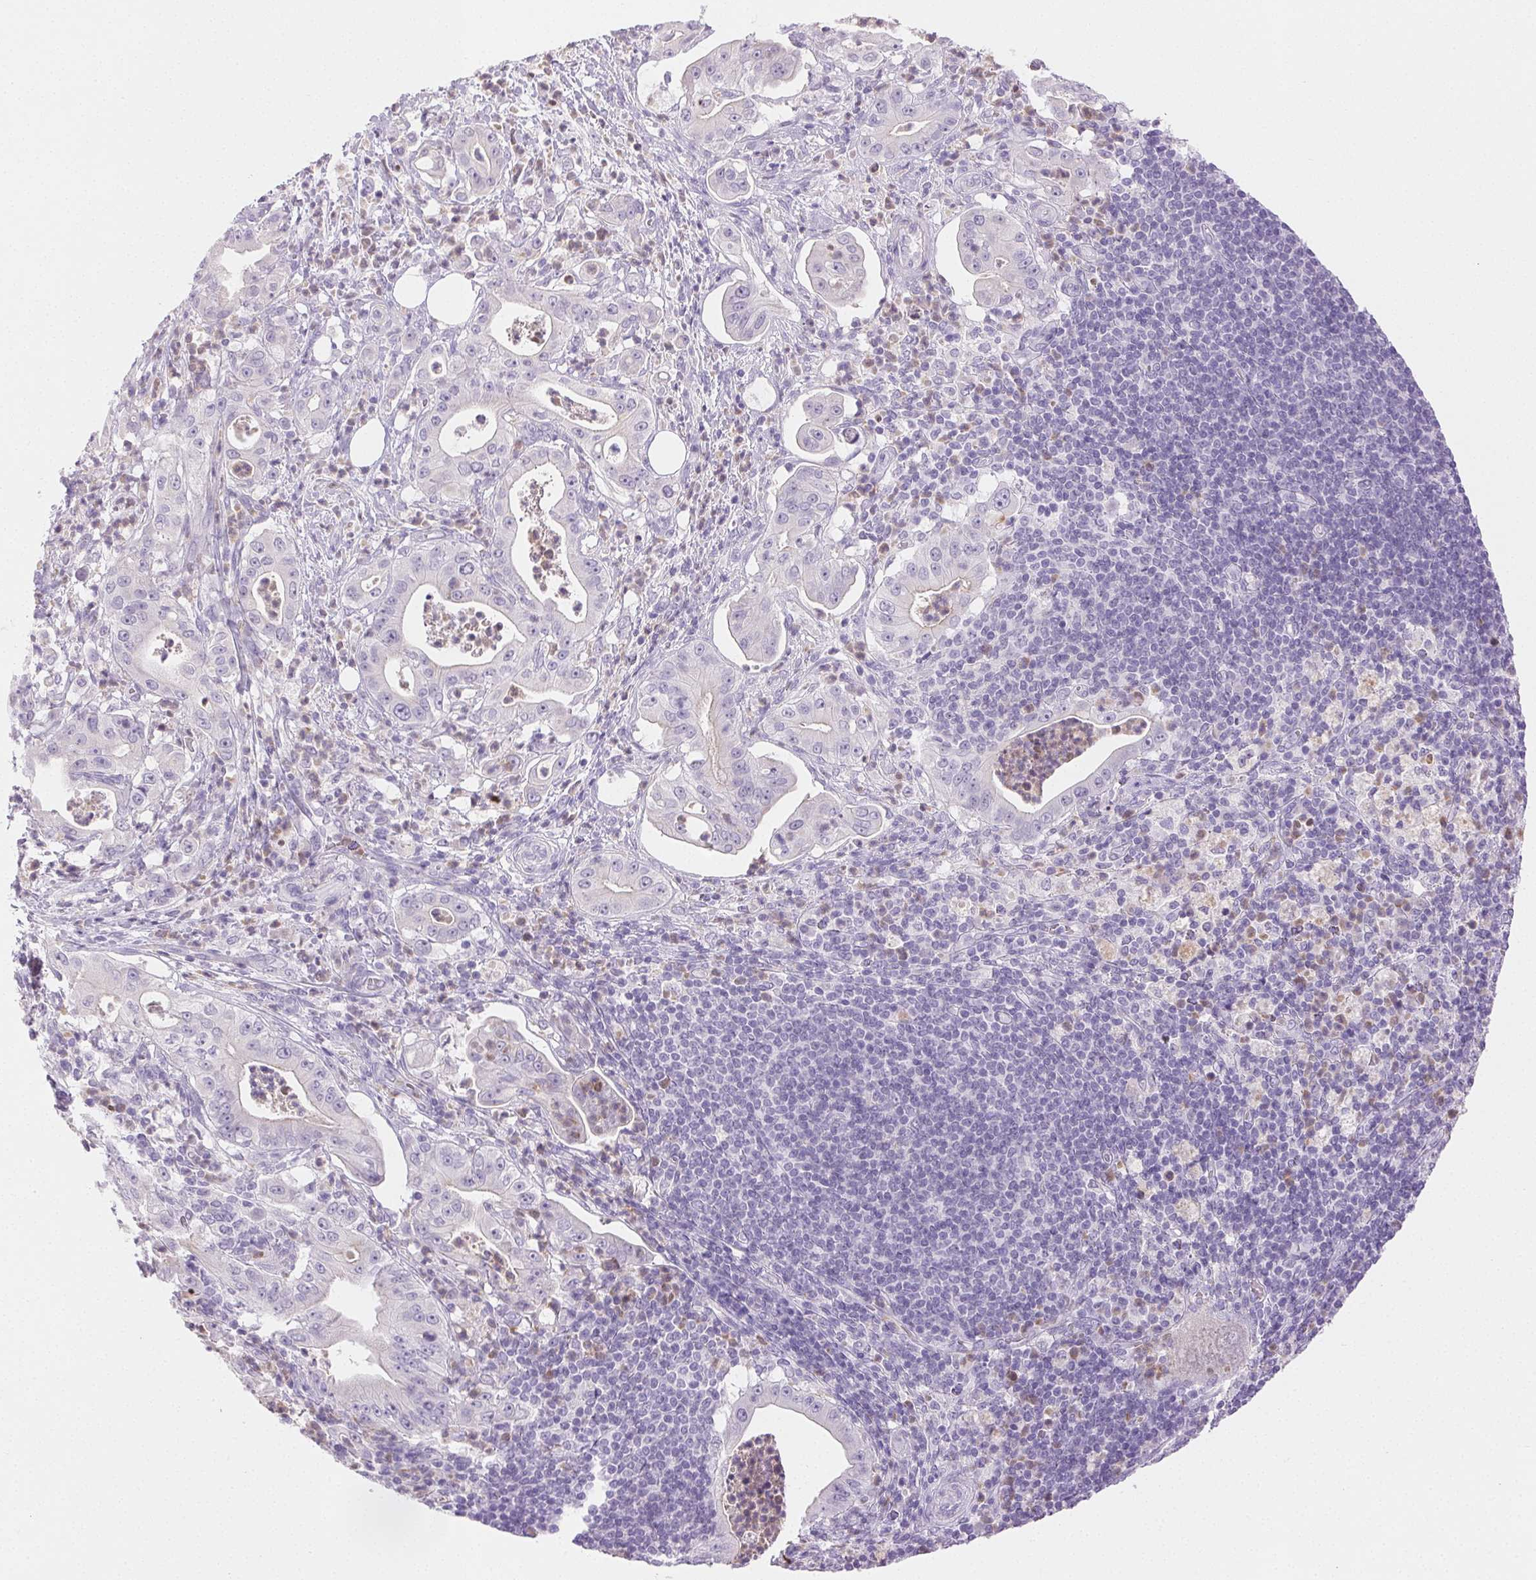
{"staining": {"intensity": "negative", "quantity": "none", "location": "none"}, "tissue": "pancreatic cancer", "cell_type": "Tumor cells", "image_type": "cancer", "snomed": [{"axis": "morphology", "description": "Adenocarcinoma, NOS"}, {"axis": "topography", "description": "Pancreas"}], "caption": "Immunohistochemistry histopathology image of neoplastic tissue: pancreatic adenocarcinoma stained with DAB (3,3'-diaminobenzidine) exhibits no significant protein expression in tumor cells. (DAB IHC, high magnification).", "gene": "EMX2", "patient": {"sex": "male", "age": 71}}